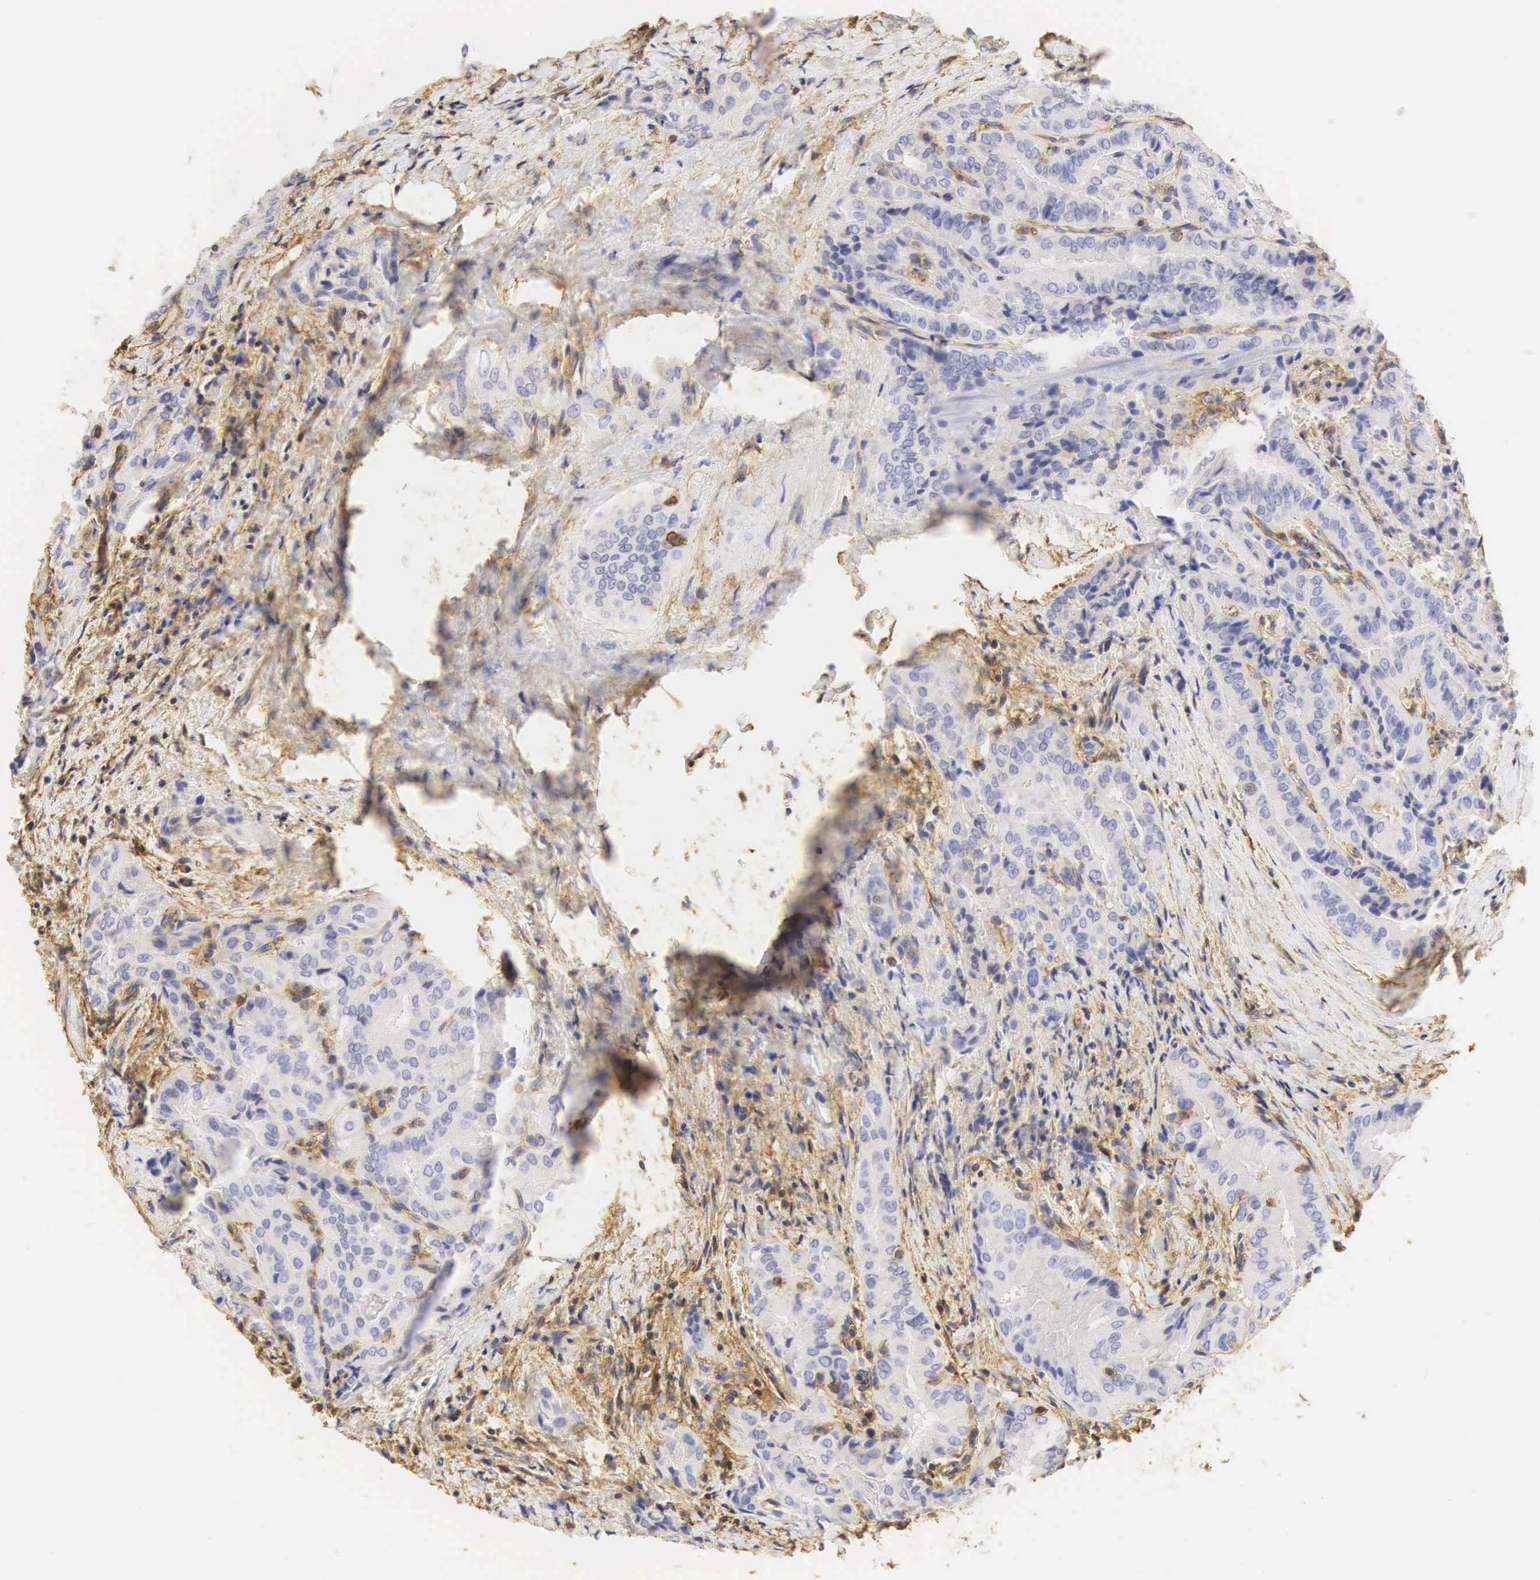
{"staining": {"intensity": "negative", "quantity": "none", "location": "none"}, "tissue": "thyroid cancer", "cell_type": "Tumor cells", "image_type": "cancer", "snomed": [{"axis": "morphology", "description": "Papillary adenocarcinoma, NOS"}, {"axis": "topography", "description": "Thyroid gland"}], "caption": "Human thyroid cancer (papillary adenocarcinoma) stained for a protein using immunohistochemistry (IHC) shows no positivity in tumor cells.", "gene": "CD99", "patient": {"sex": "female", "age": 71}}